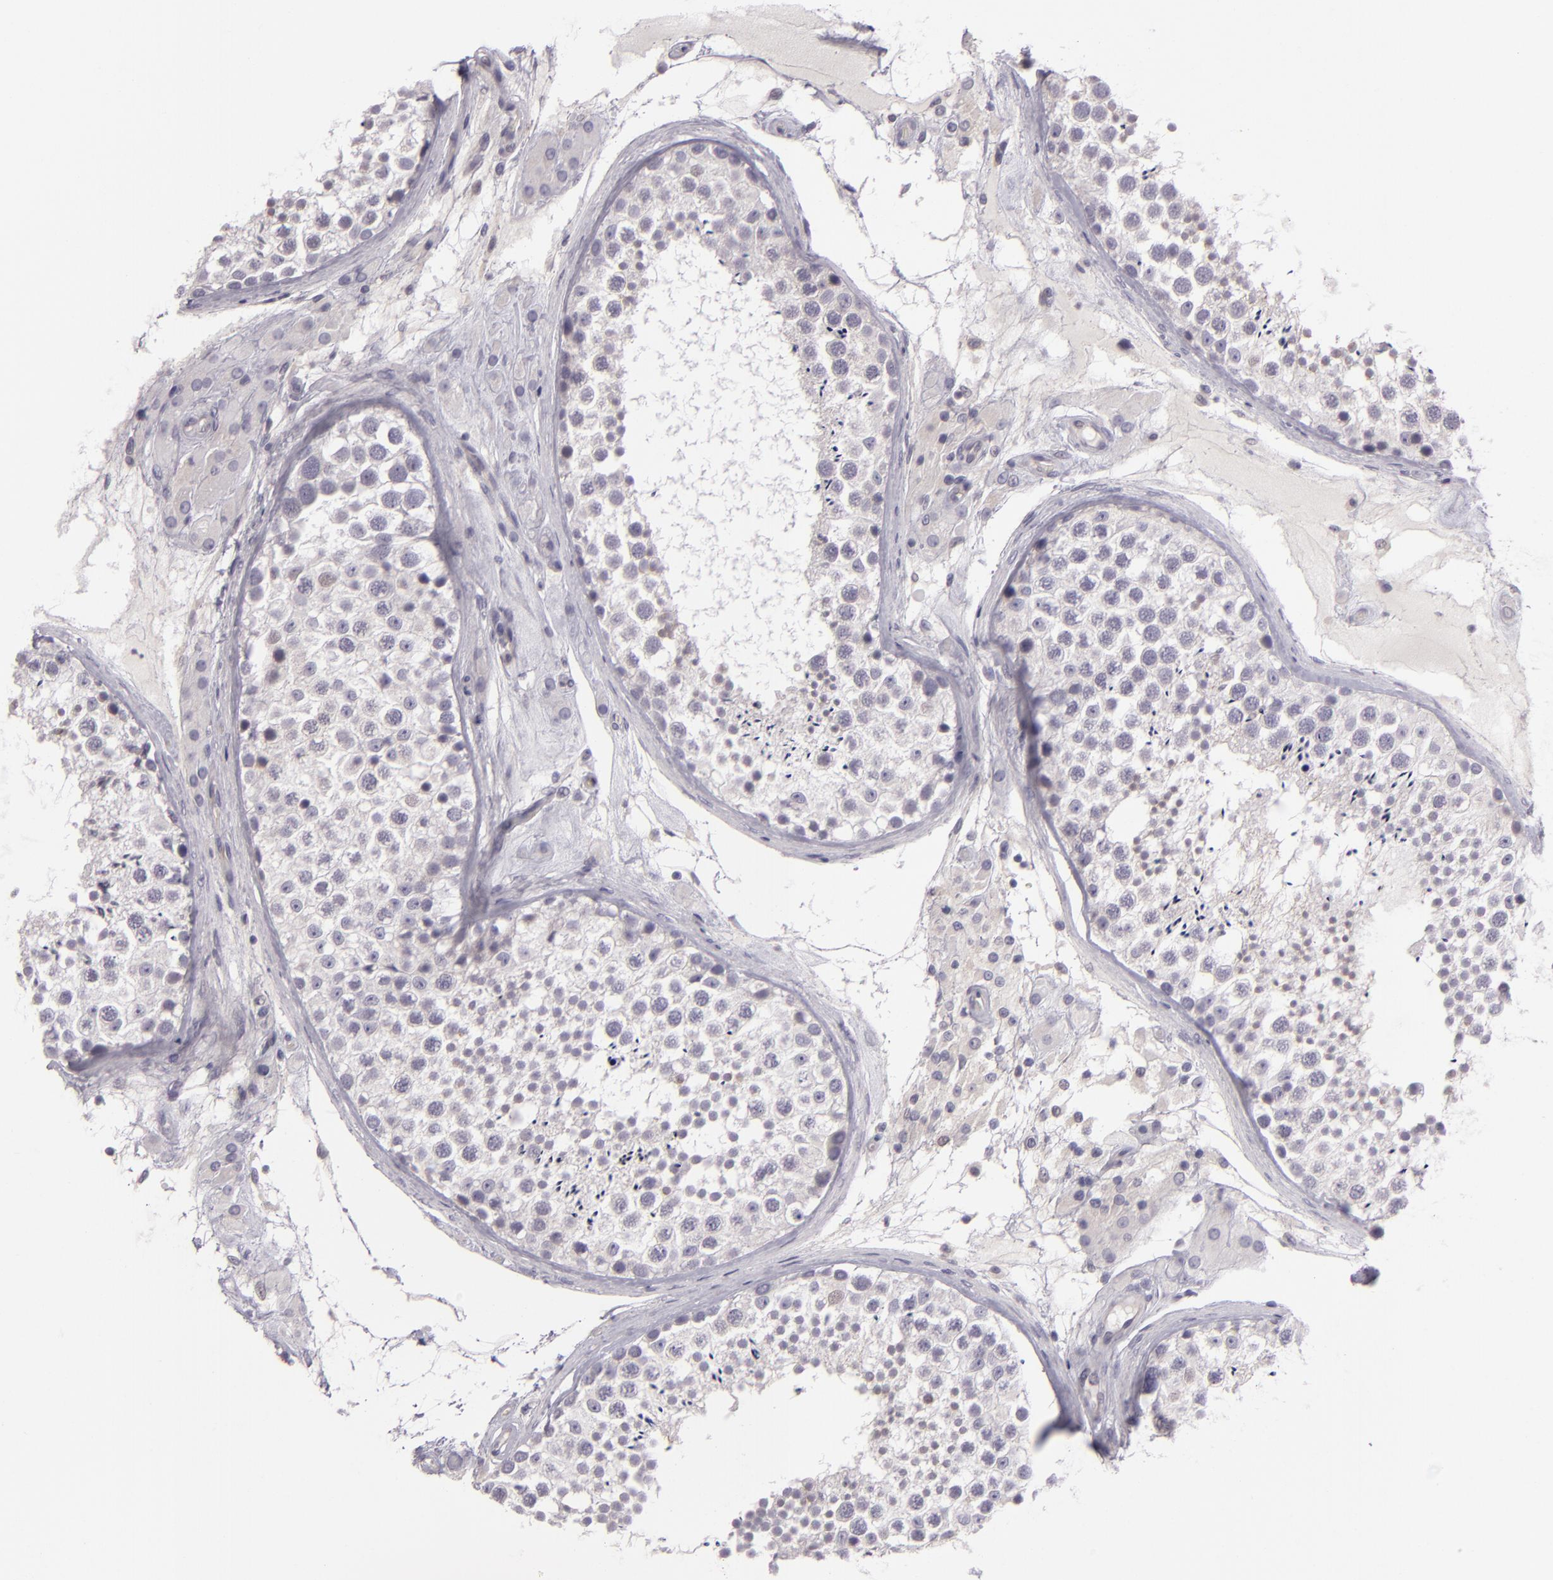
{"staining": {"intensity": "negative", "quantity": "none", "location": "none"}, "tissue": "testis", "cell_type": "Cells in seminiferous ducts", "image_type": "normal", "snomed": [{"axis": "morphology", "description": "Normal tissue, NOS"}, {"axis": "topography", "description": "Testis"}], "caption": "Immunohistochemistry (IHC) of normal testis reveals no staining in cells in seminiferous ducts.", "gene": "EGFL6", "patient": {"sex": "male", "age": 46}}